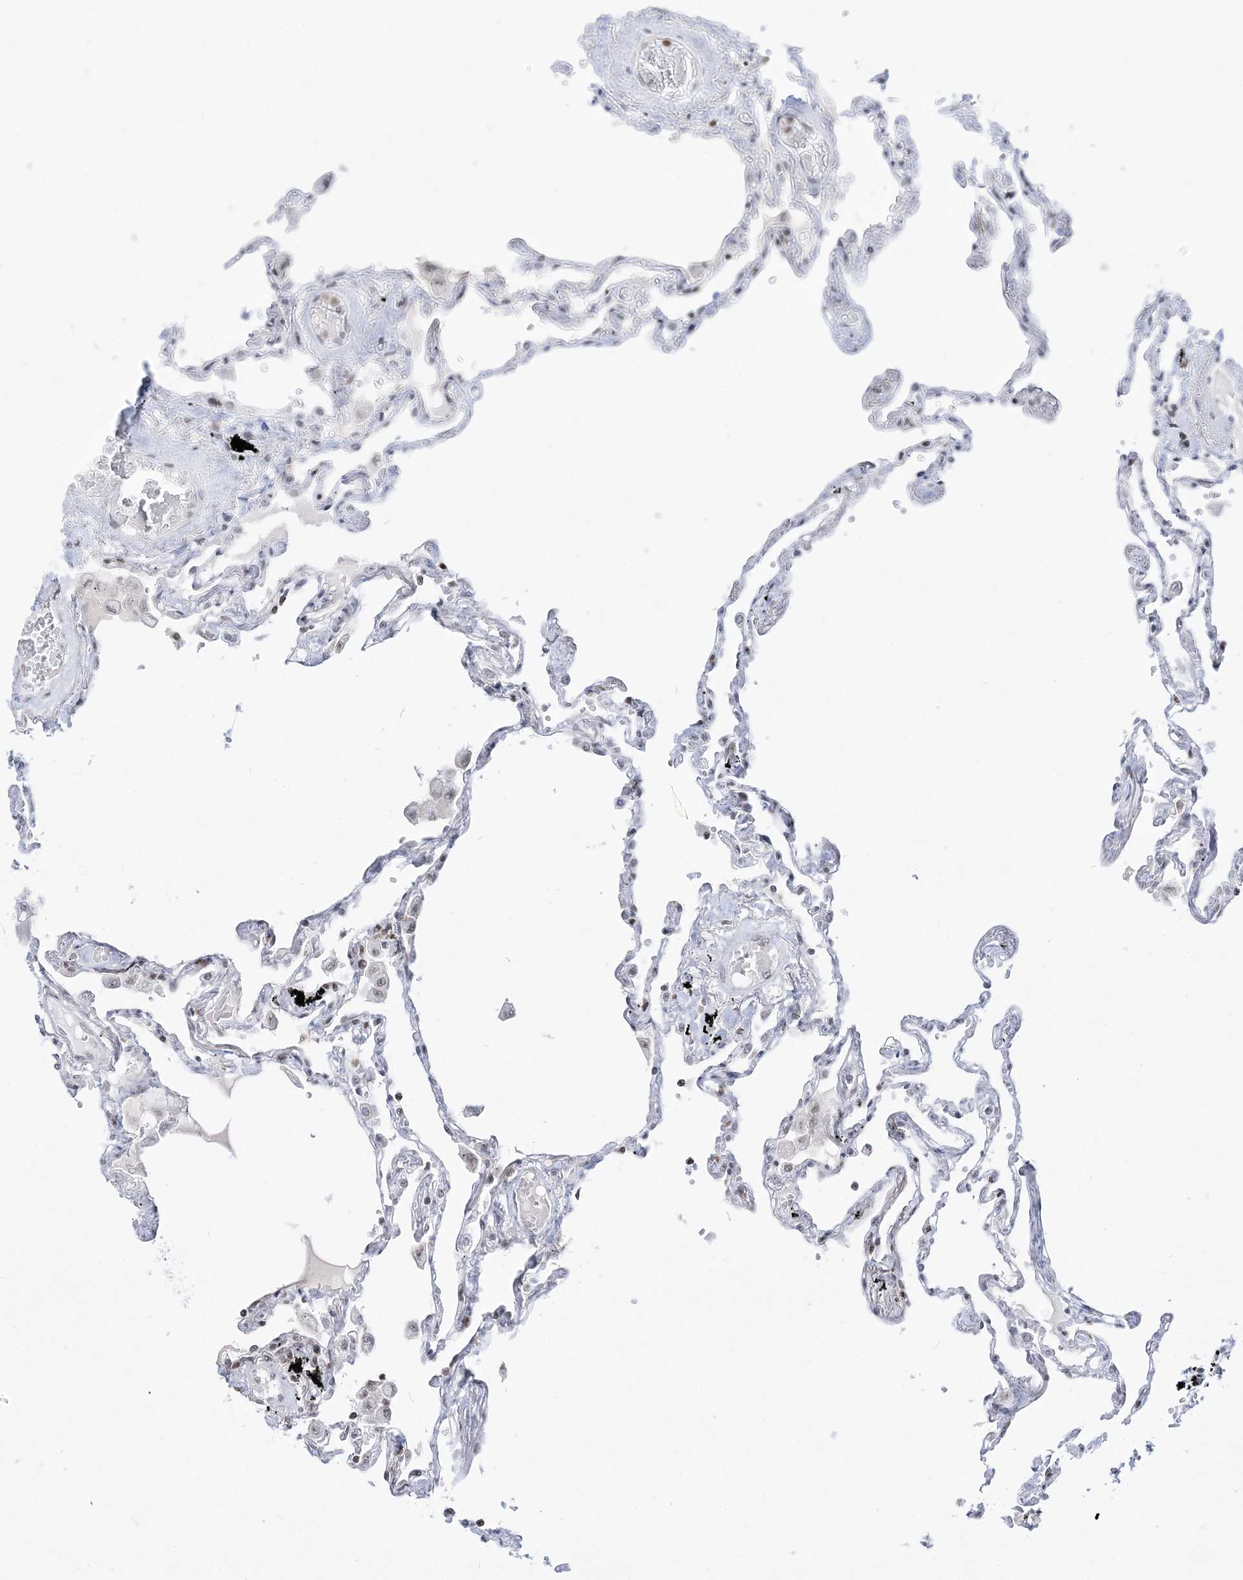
{"staining": {"intensity": "weak", "quantity": "<25%", "location": "nuclear"}, "tissue": "lung", "cell_type": "Alveolar cells", "image_type": "normal", "snomed": [{"axis": "morphology", "description": "Normal tissue, NOS"}, {"axis": "topography", "description": "Lung"}], "caption": "Immunohistochemistry (IHC) micrograph of benign human lung stained for a protein (brown), which exhibits no expression in alveolar cells.", "gene": "DDX21", "patient": {"sex": "female", "age": 67}}